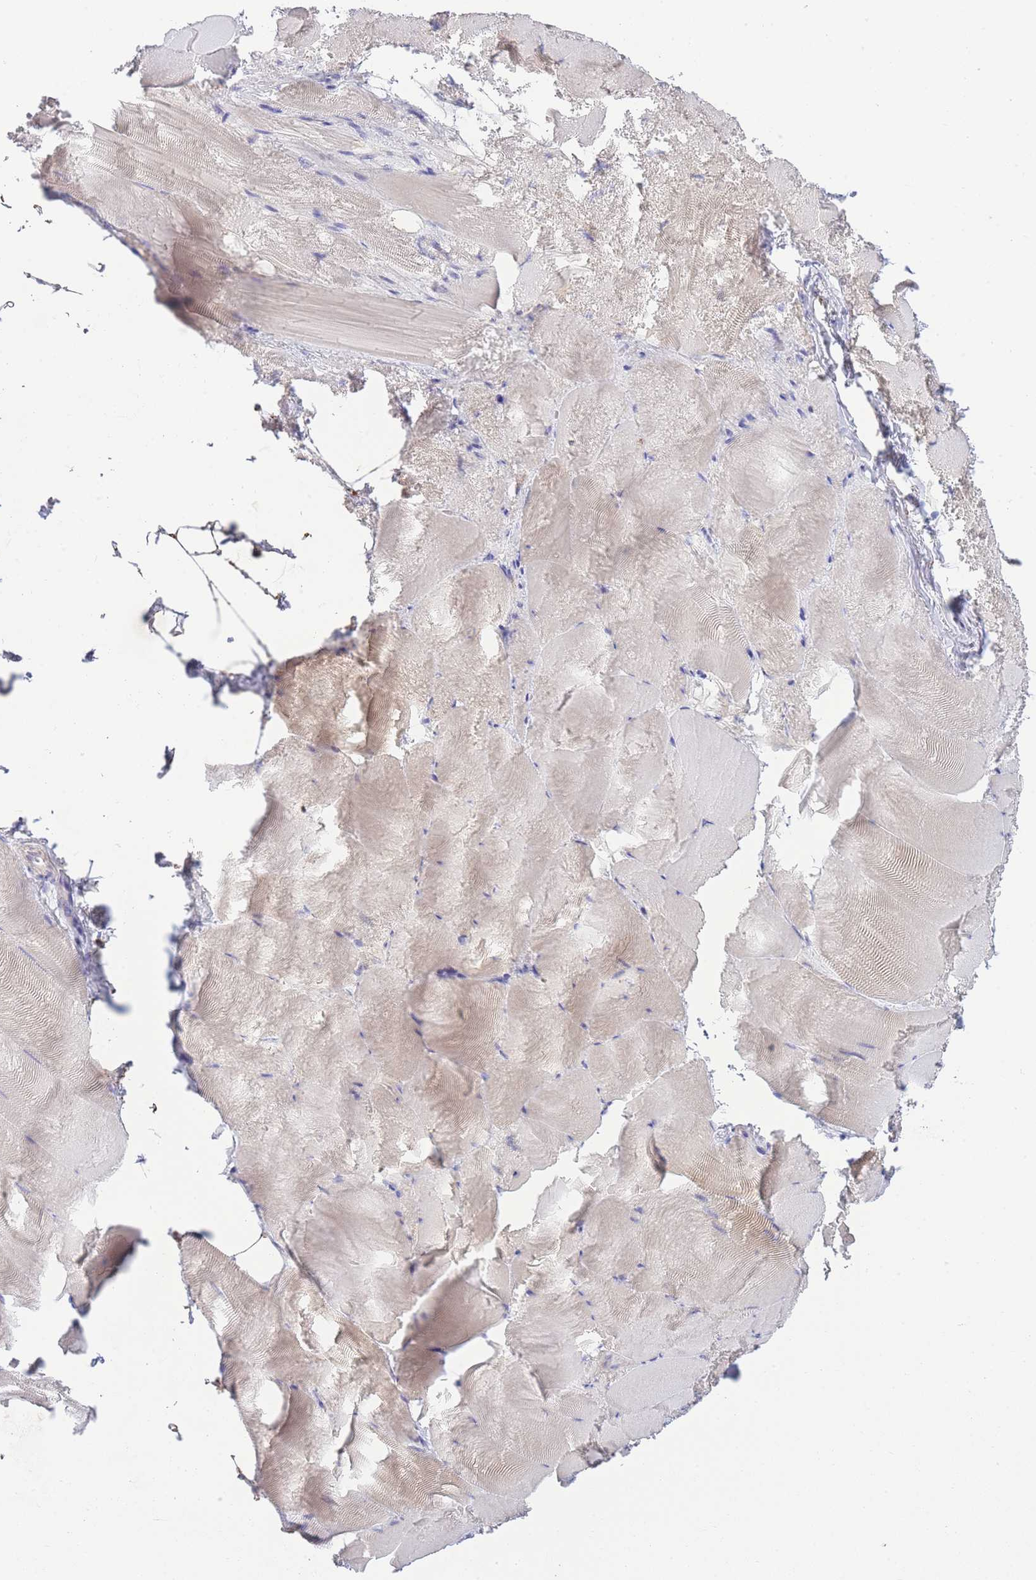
{"staining": {"intensity": "weak", "quantity": "25%-75%", "location": "cytoplasmic/membranous"}, "tissue": "skeletal muscle", "cell_type": "Myocytes", "image_type": "normal", "snomed": [{"axis": "morphology", "description": "Normal tissue, NOS"}, {"axis": "topography", "description": "Skeletal muscle"}], "caption": "Skeletal muscle stained with DAB (3,3'-diaminobenzidine) immunohistochemistry reveals low levels of weak cytoplasmic/membranous expression in approximately 25%-75% of myocytes.", "gene": "LRRC37A2", "patient": {"sex": "female", "age": 64}}